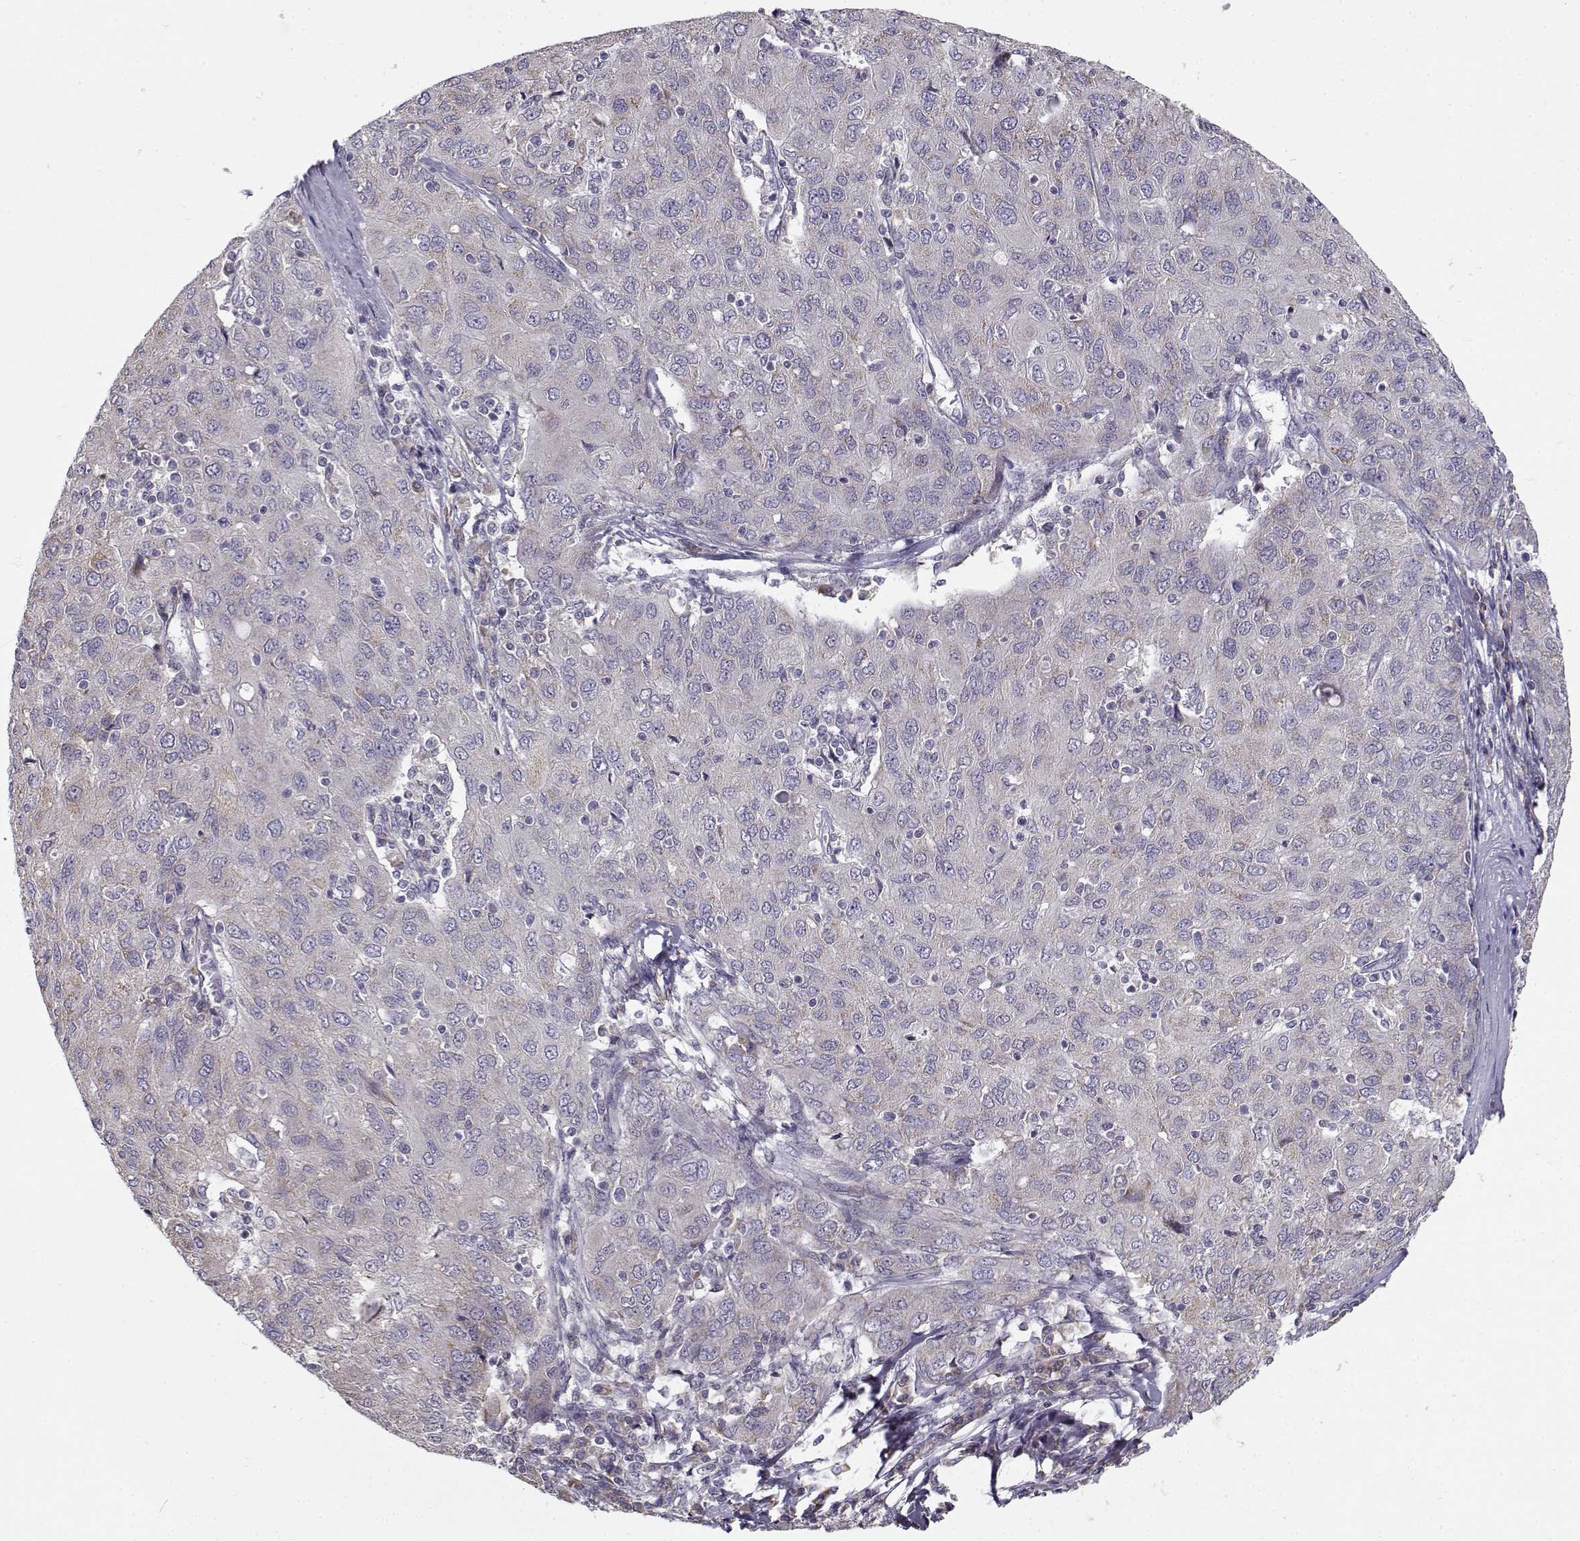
{"staining": {"intensity": "negative", "quantity": "none", "location": "none"}, "tissue": "ovarian cancer", "cell_type": "Tumor cells", "image_type": "cancer", "snomed": [{"axis": "morphology", "description": "Carcinoma, endometroid"}, {"axis": "topography", "description": "Ovary"}], "caption": "This is an immunohistochemistry (IHC) histopathology image of ovarian endometroid carcinoma. There is no expression in tumor cells.", "gene": "ENTPD8", "patient": {"sex": "female", "age": 50}}